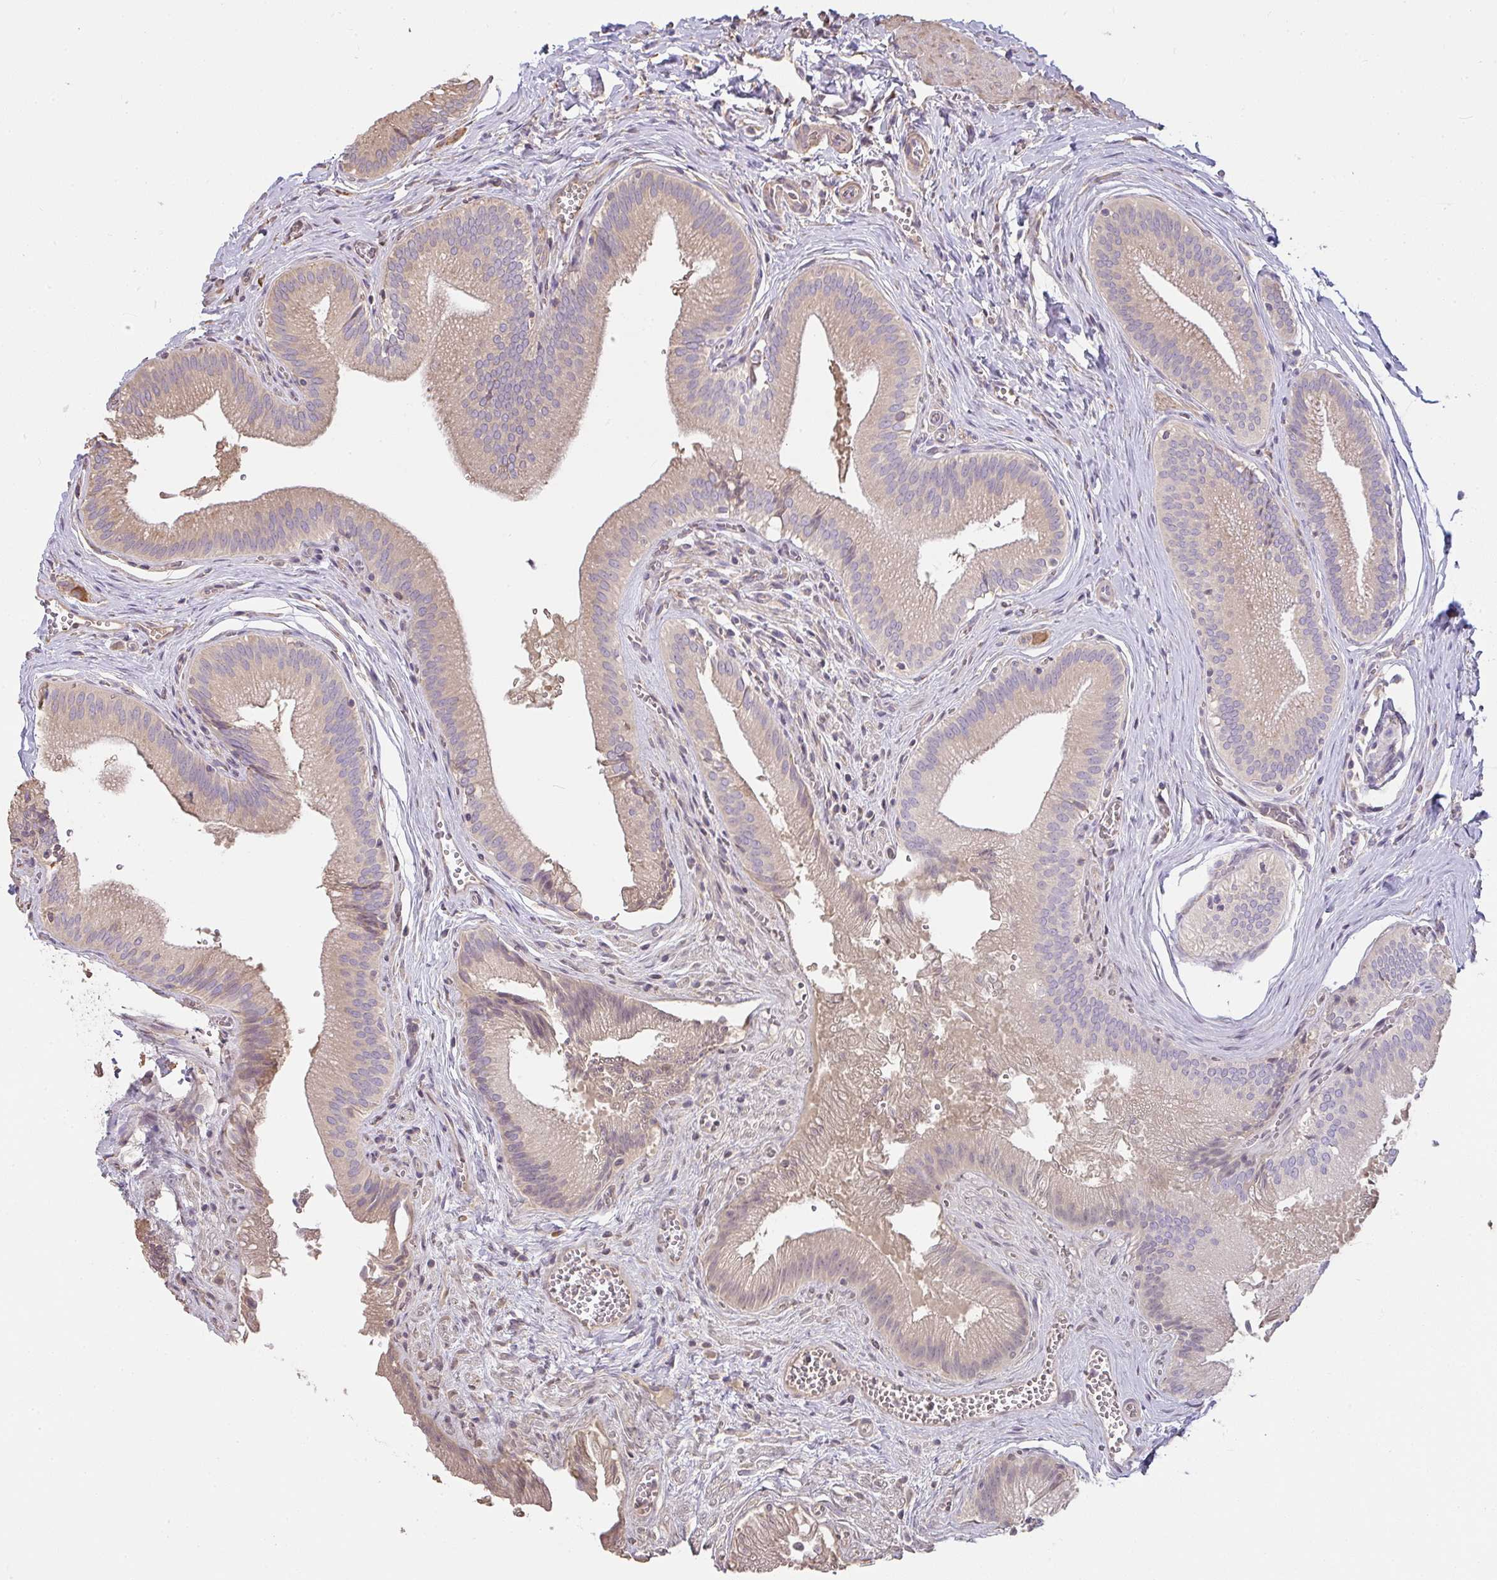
{"staining": {"intensity": "weak", "quantity": ">75%", "location": "cytoplasmic/membranous"}, "tissue": "gallbladder", "cell_type": "Glandular cells", "image_type": "normal", "snomed": [{"axis": "morphology", "description": "Normal tissue, NOS"}, {"axis": "topography", "description": "Gallbladder"}], "caption": "Weak cytoplasmic/membranous expression is identified in about >75% of glandular cells in benign gallbladder.", "gene": "BRINP3", "patient": {"sex": "male", "age": 17}}